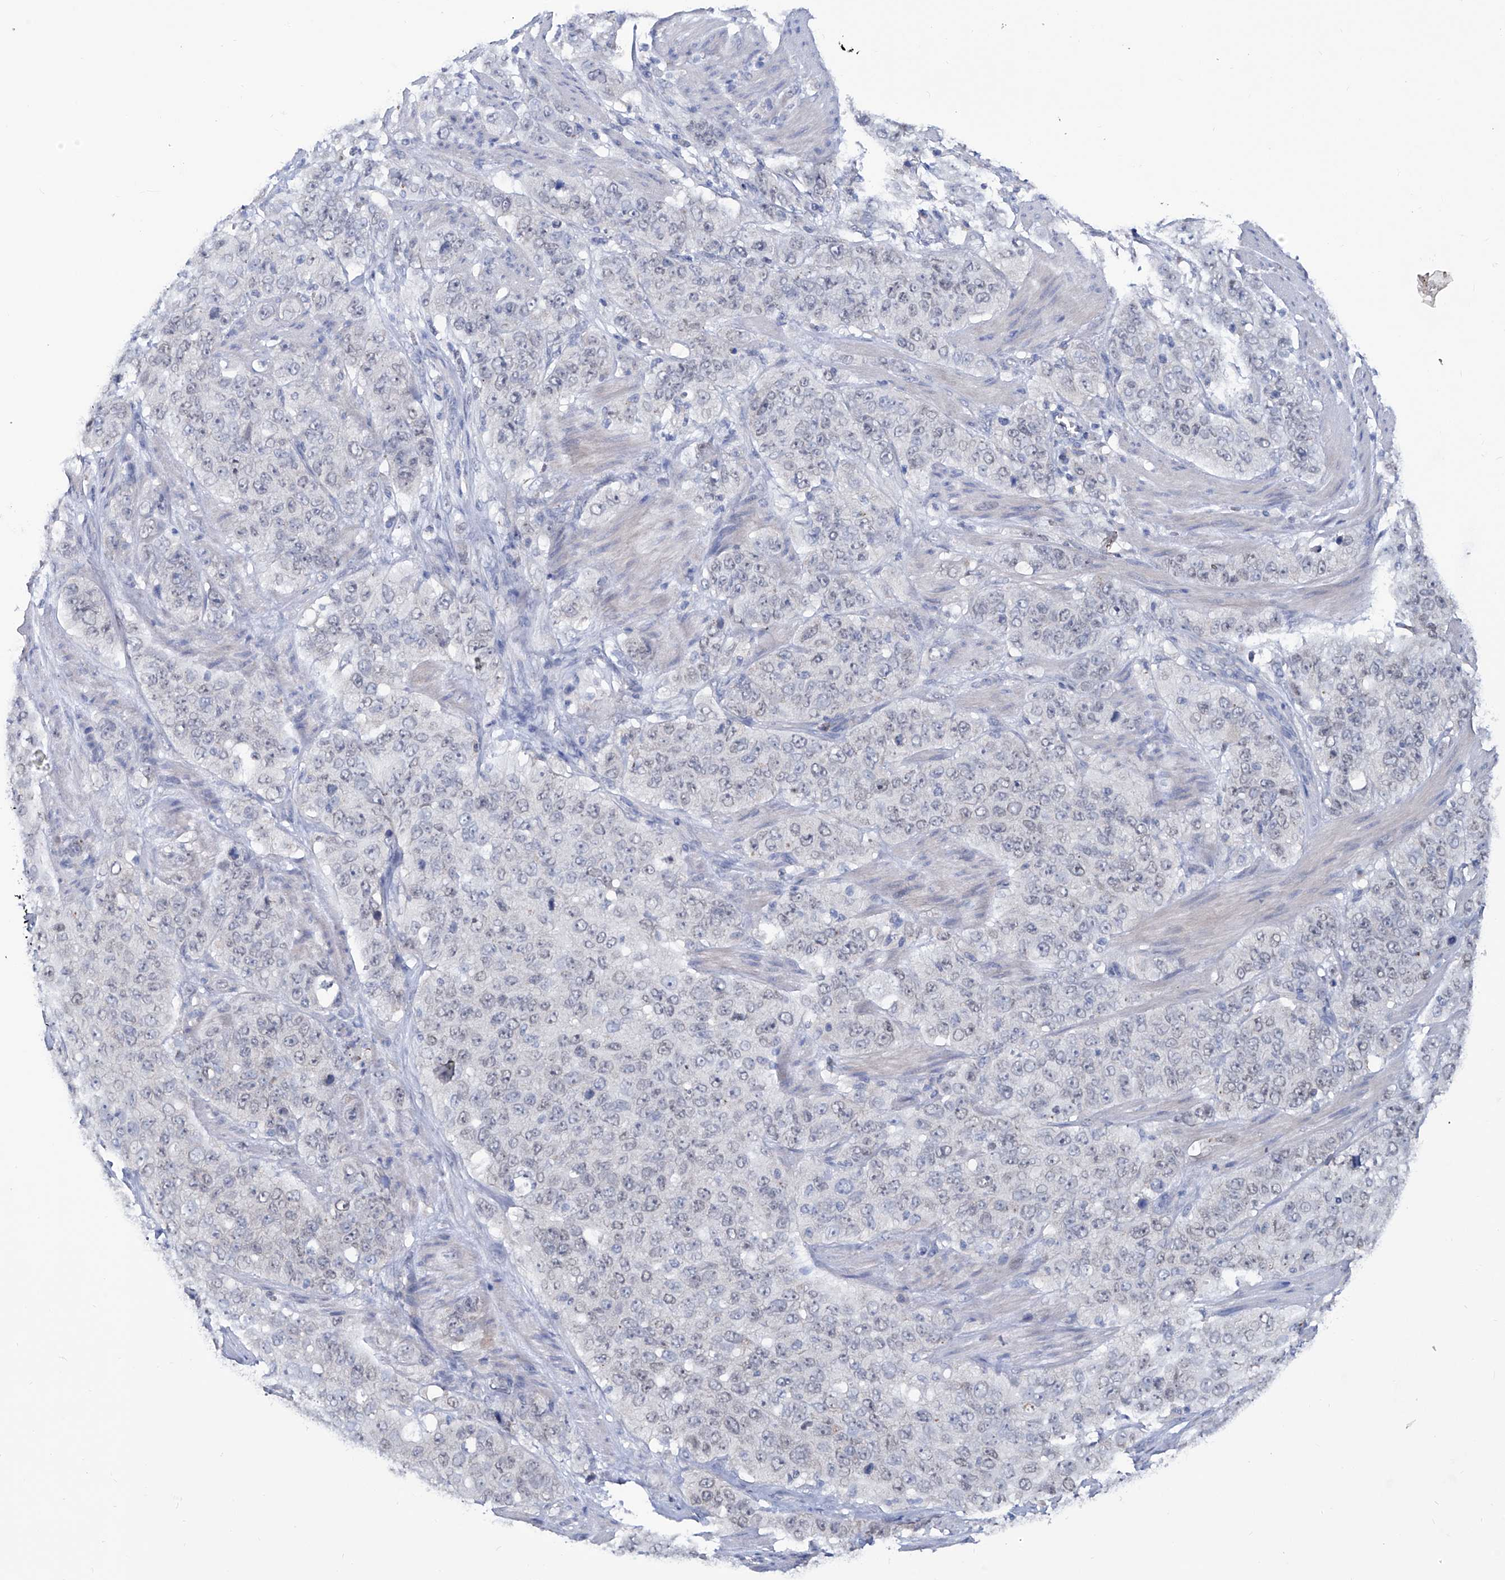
{"staining": {"intensity": "negative", "quantity": "none", "location": "none"}, "tissue": "stomach cancer", "cell_type": "Tumor cells", "image_type": "cancer", "snomed": [{"axis": "morphology", "description": "Adenocarcinoma, NOS"}, {"axis": "topography", "description": "Stomach"}], "caption": "This is a histopathology image of IHC staining of adenocarcinoma (stomach), which shows no positivity in tumor cells.", "gene": "KLHL17", "patient": {"sex": "male", "age": 48}}